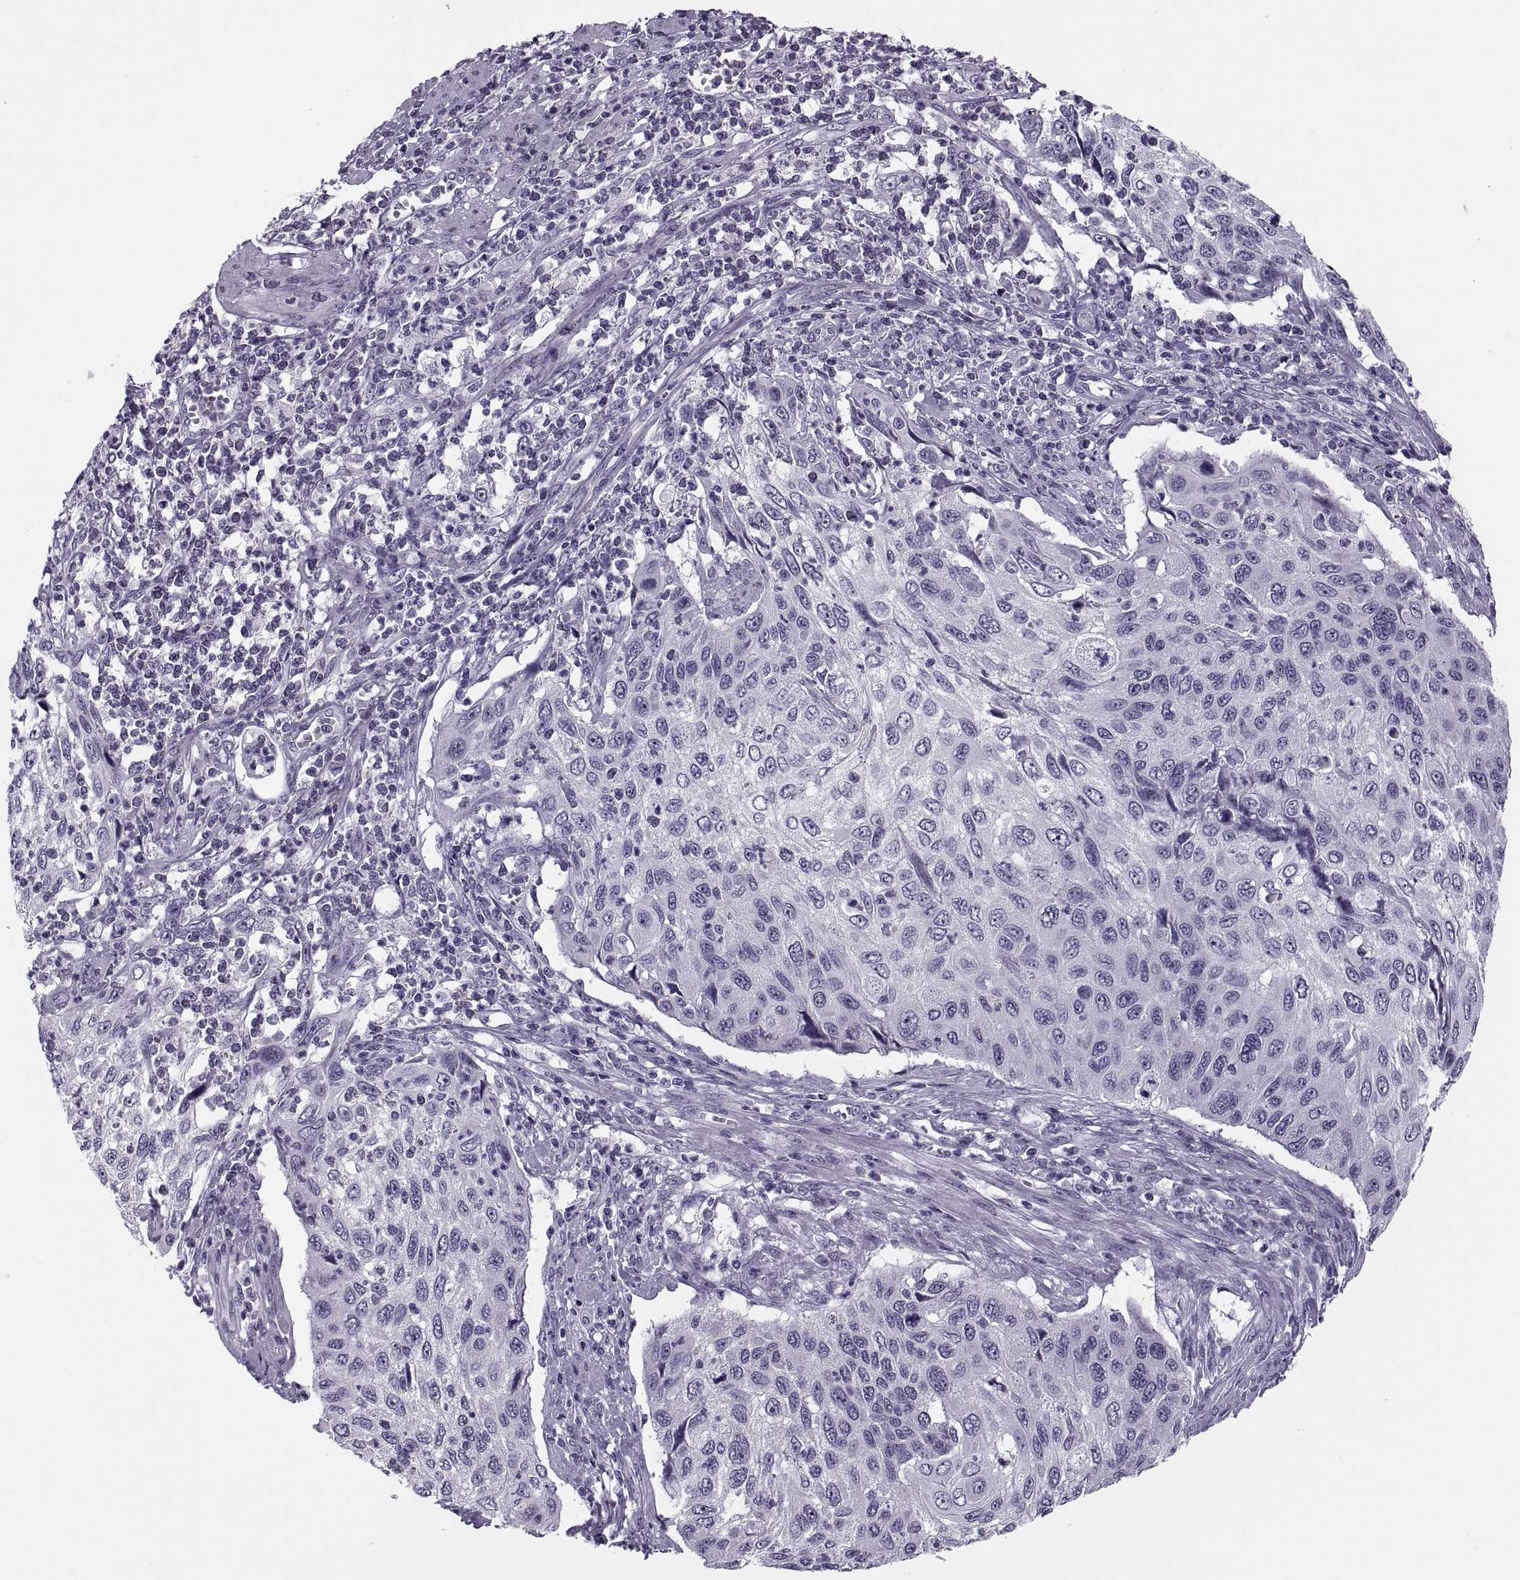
{"staining": {"intensity": "negative", "quantity": "none", "location": "none"}, "tissue": "cervical cancer", "cell_type": "Tumor cells", "image_type": "cancer", "snomed": [{"axis": "morphology", "description": "Squamous cell carcinoma, NOS"}, {"axis": "topography", "description": "Cervix"}], "caption": "This is an immunohistochemistry (IHC) histopathology image of squamous cell carcinoma (cervical). There is no staining in tumor cells.", "gene": "TBC1D3G", "patient": {"sex": "female", "age": 70}}